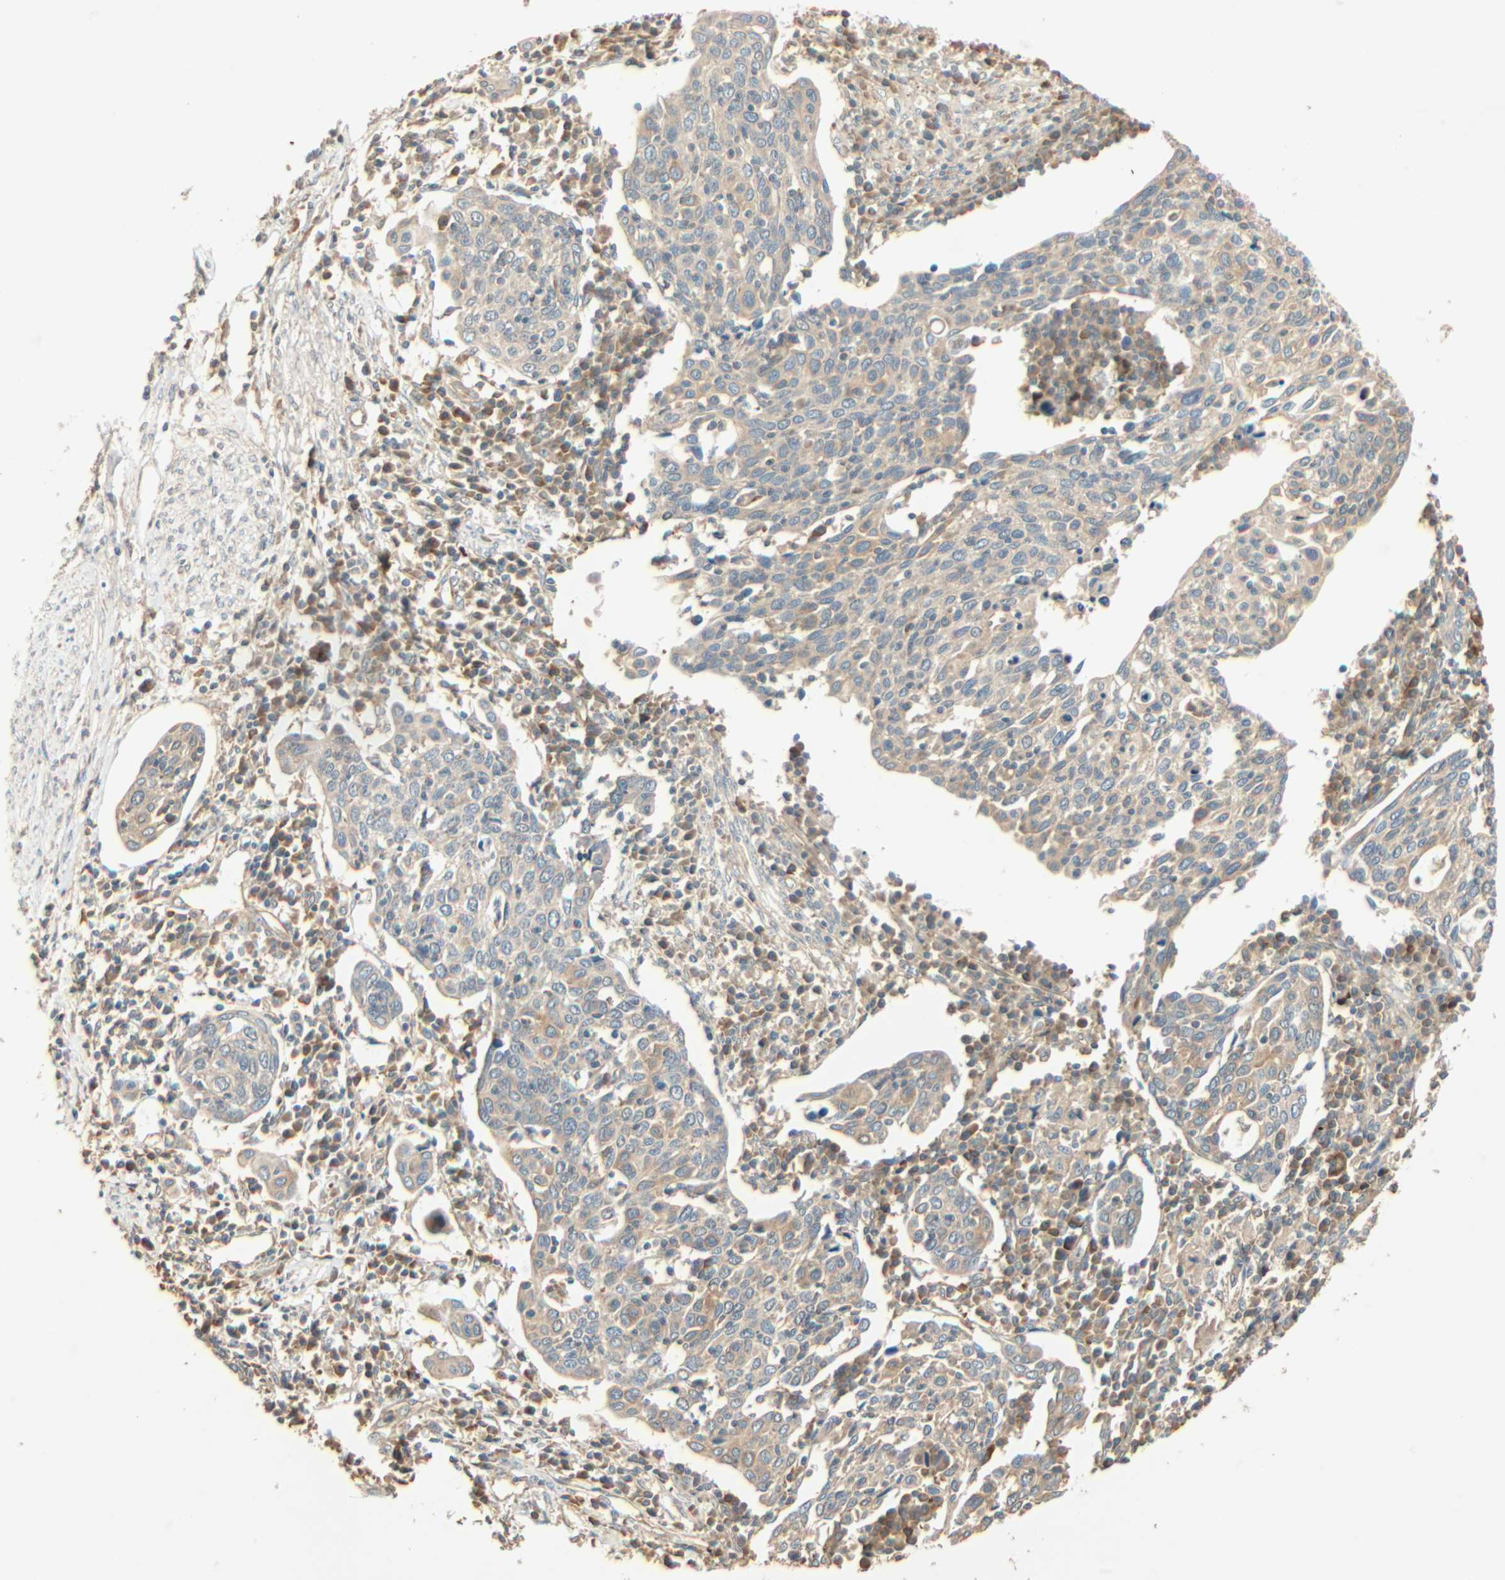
{"staining": {"intensity": "weak", "quantity": ">75%", "location": "cytoplasmic/membranous"}, "tissue": "cervical cancer", "cell_type": "Tumor cells", "image_type": "cancer", "snomed": [{"axis": "morphology", "description": "Squamous cell carcinoma, NOS"}, {"axis": "topography", "description": "Cervix"}], "caption": "Human cervical squamous cell carcinoma stained with a protein marker displays weak staining in tumor cells.", "gene": "GALK1", "patient": {"sex": "female", "age": 40}}